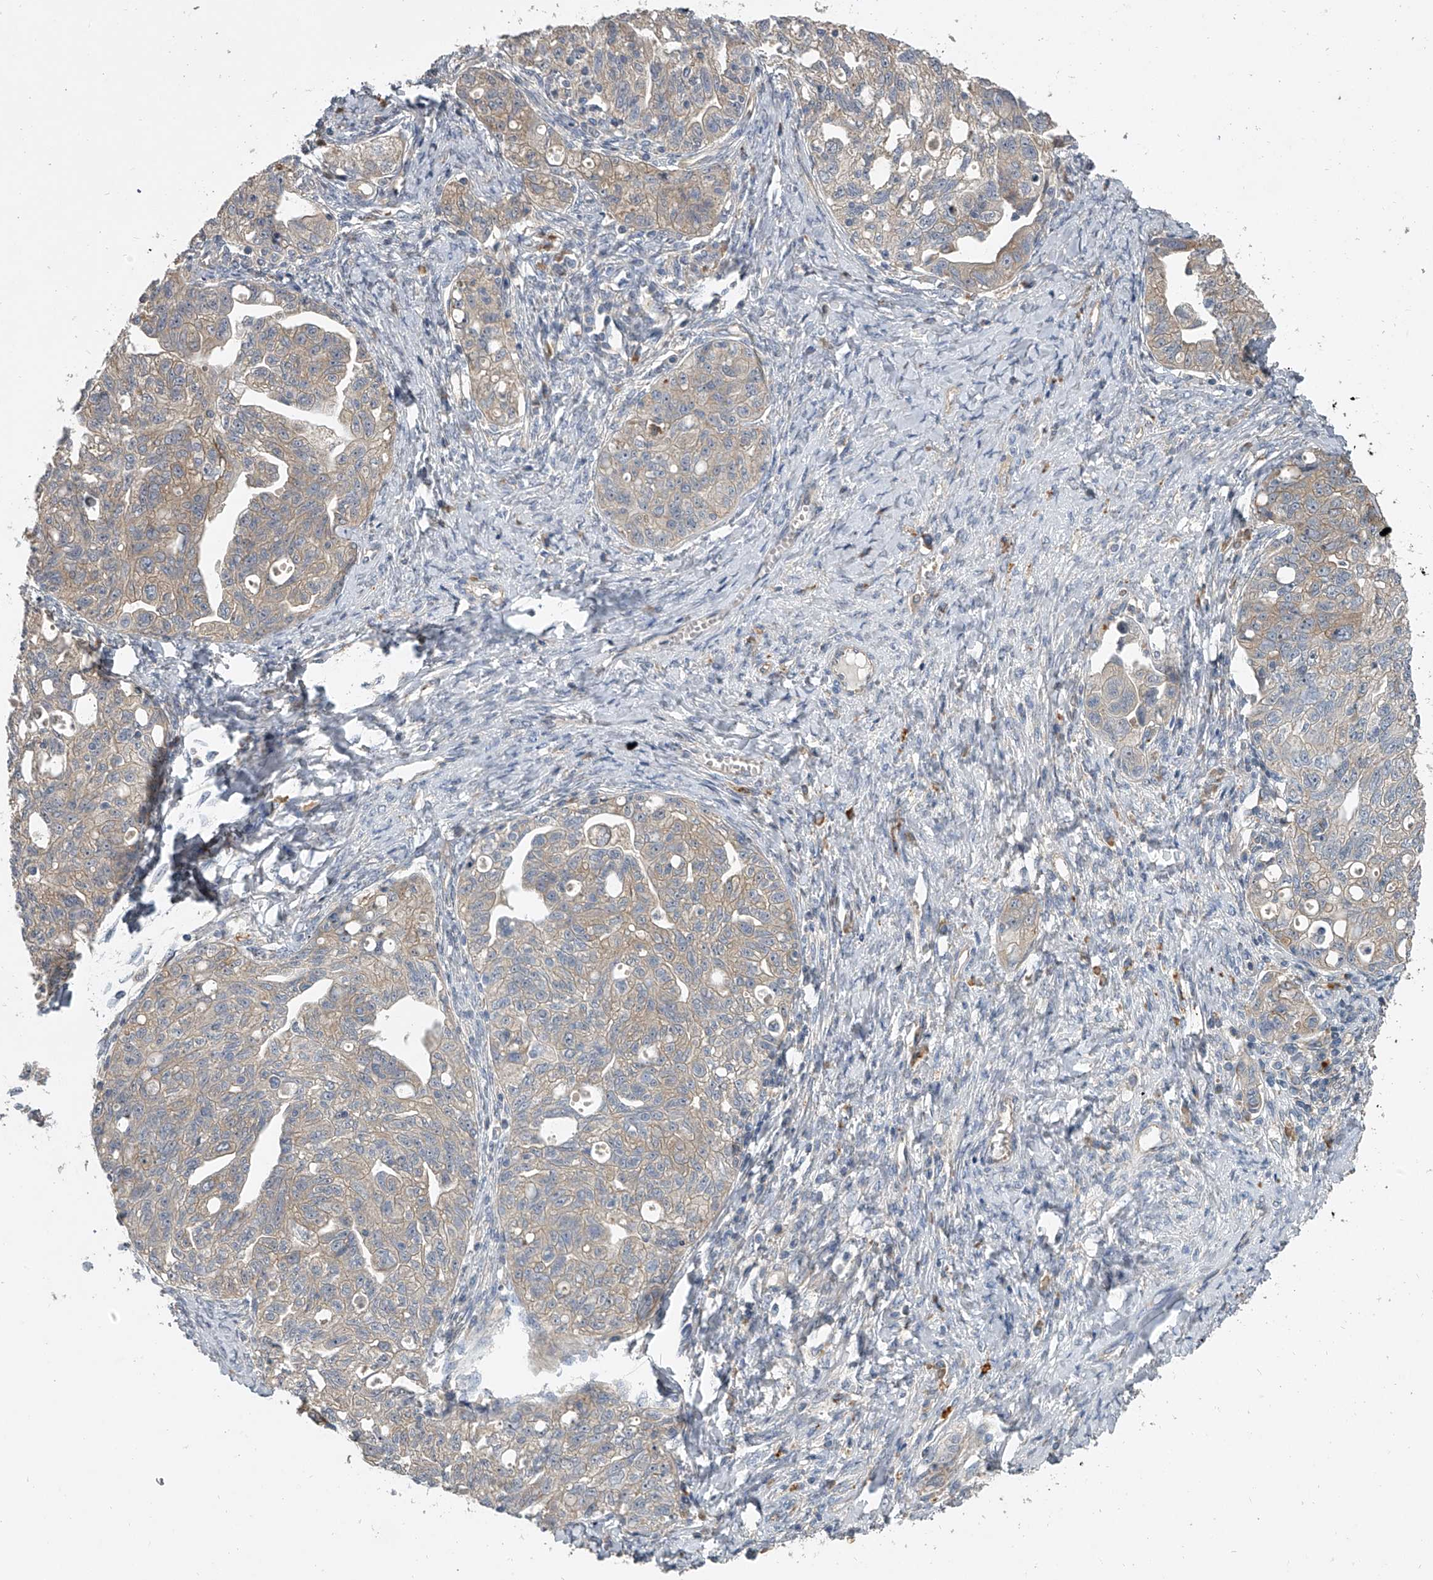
{"staining": {"intensity": "weak", "quantity": "<25%", "location": "cytoplasmic/membranous"}, "tissue": "ovarian cancer", "cell_type": "Tumor cells", "image_type": "cancer", "snomed": [{"axis": "morphology", "description": "Carcinoma, NOS"}, {"axis": "morphology", "description": "Cystadenocarcinoma, serous, NOS"}, {"axis": "topography", "description": "Ovary"}], "caption": "DAB (3,3'-diaminobenzidine) immunohistochemical staining of ovarian serous cystadenocarcinoma exhibits no significant staining in tumor cells.", "gene": "DOCK9", "patient": {"sex": "female", "age": 69}}